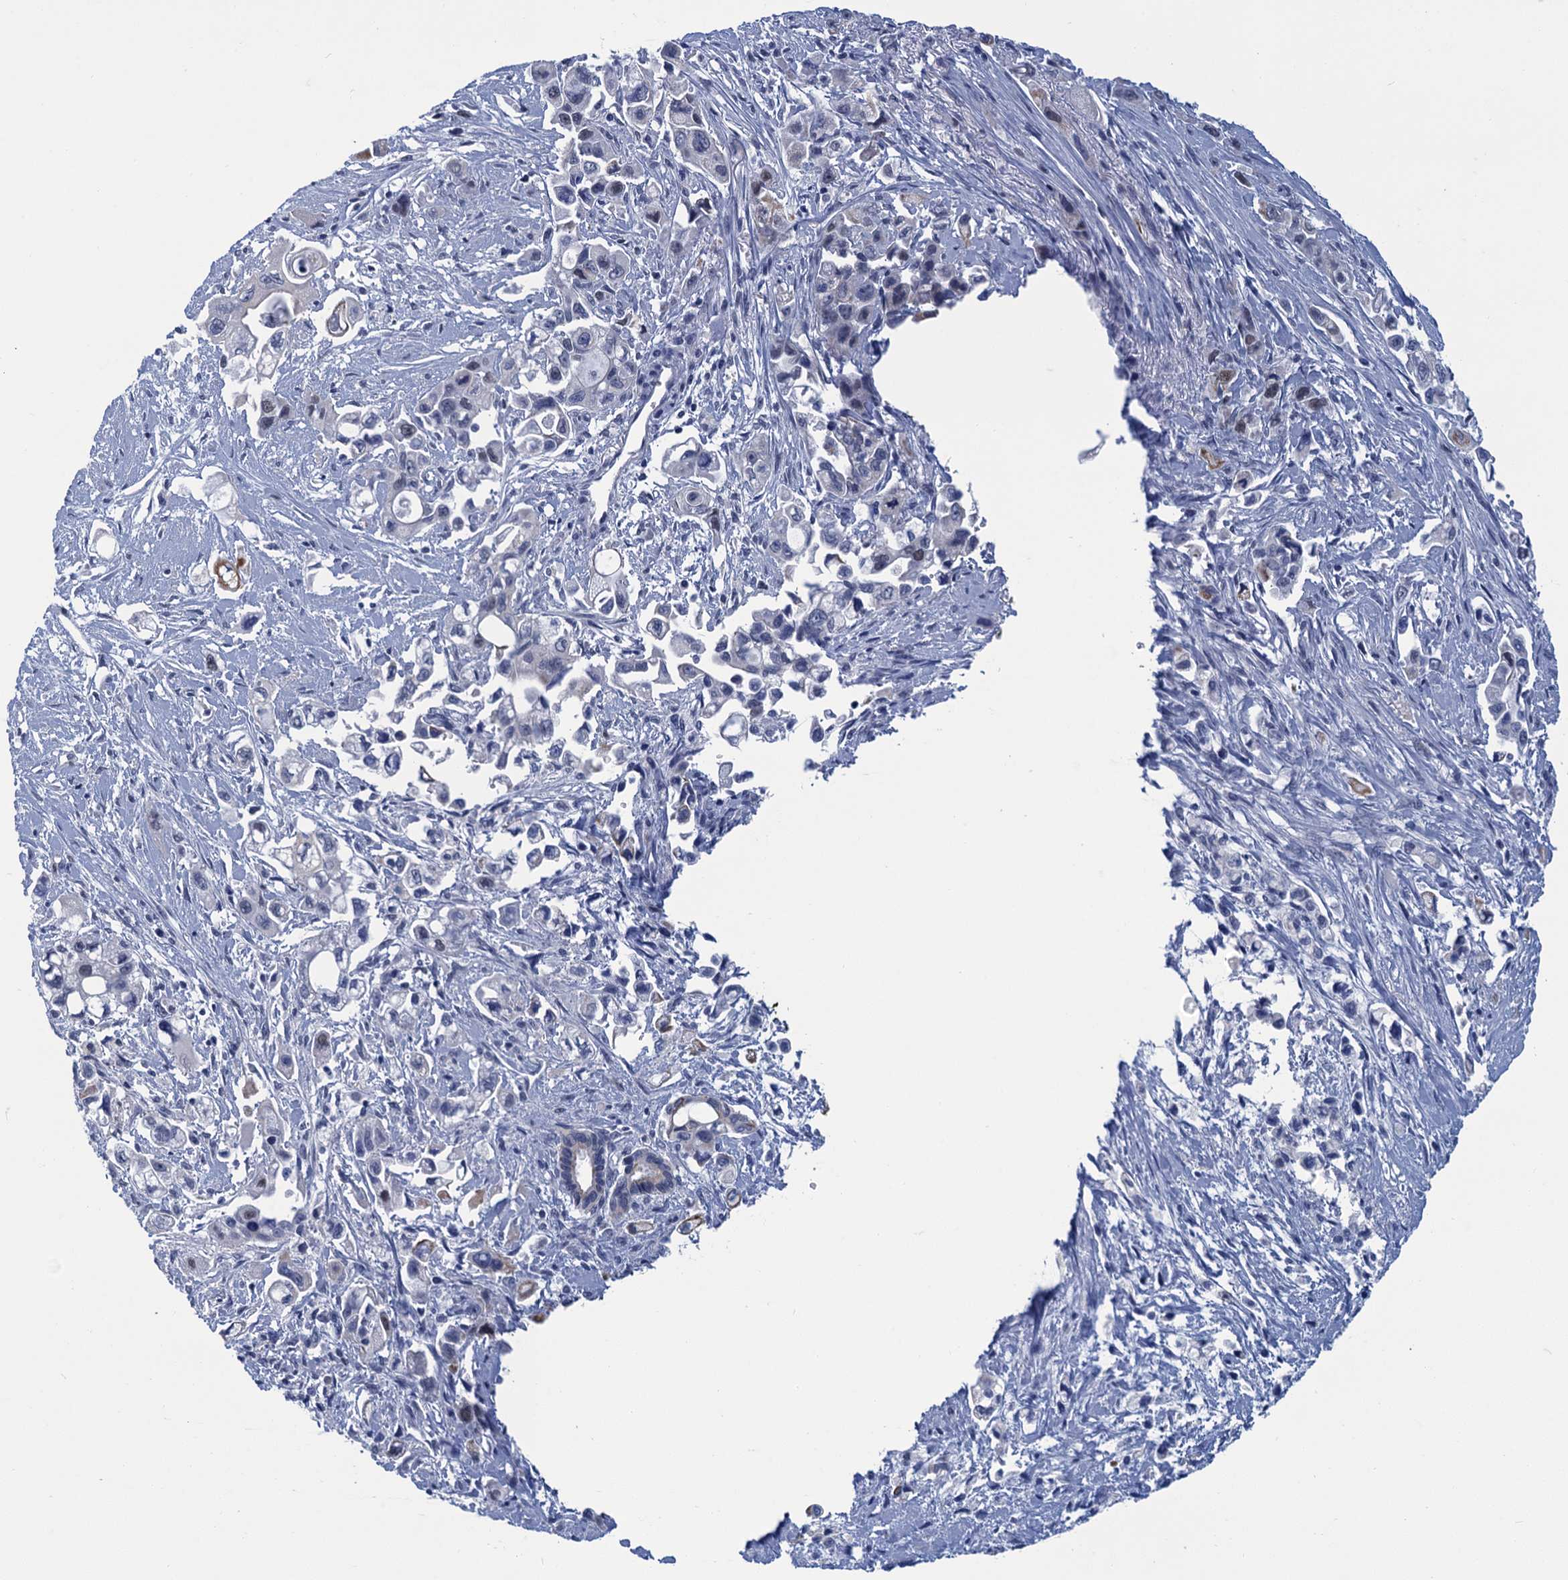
{"staining": {"intensity": "negative", "quantity": "none", "location": "none"}, "tissue": "pancreatic cancer", "cell_type": "Tumor cells", "image_type": "cancer", "snomed": [{"axis": "morphology", "description": "Adenocarcinoma, NOS"}, {"axis": "topography", "description": "Pancreas"}], "caption": "Immunohistochemistry of human pancreatic adenocarcinoma shows no positivity in tumor cells.", "gene": "GINS3", "patient": {"sex": "female", "age": 66}}